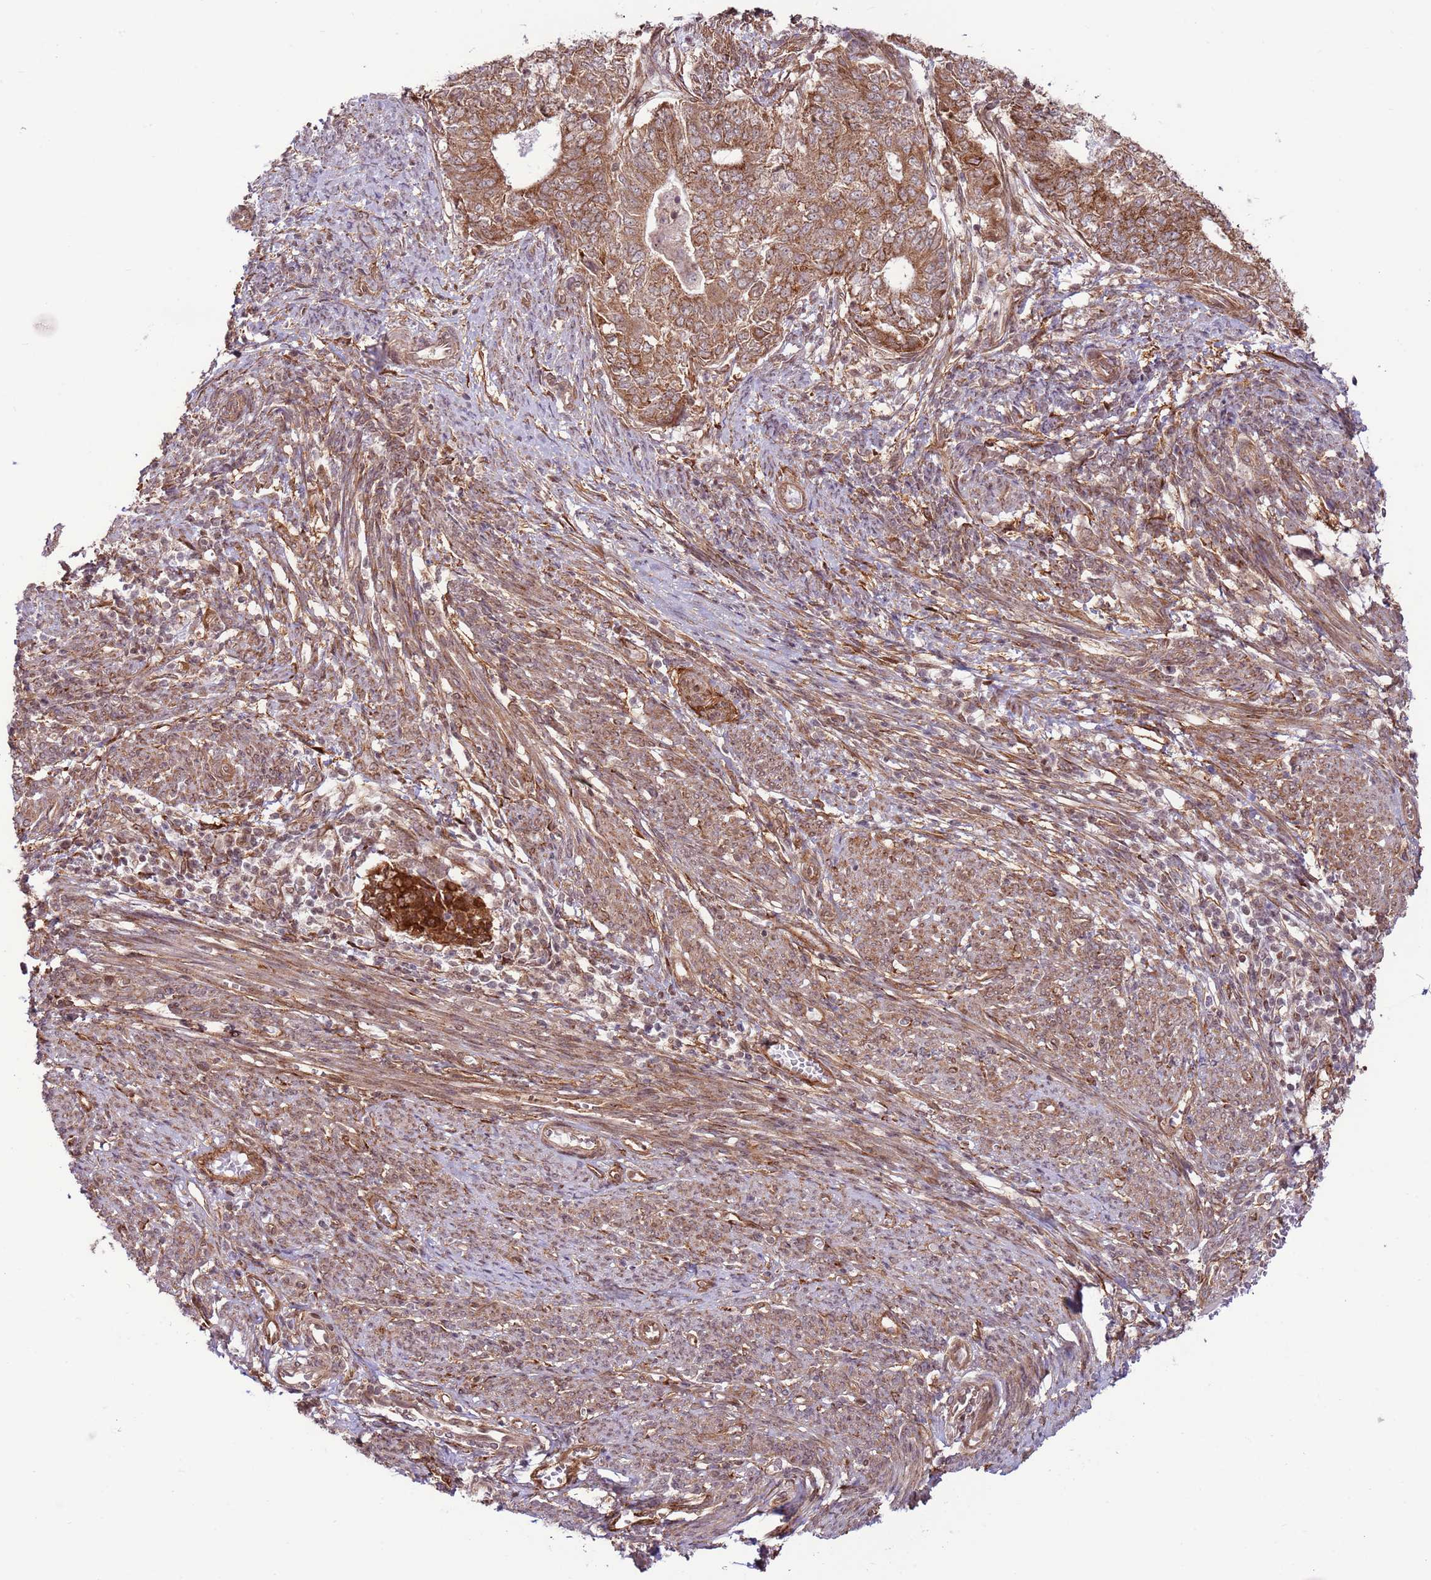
{"staining": {"intensity": "strong", "quantity": ">75%", "location": "cytoplasmic/membranous"}, "tissue": "endometrial cancer", "cell_type": "Tumor cells", "image_type": "cancer", "snomed": [{"axis": "morphology", "description": "Adenocarcinoma, NOS"}, {"axis": "topography", "description": "Endometrium"}], "caption": "A high-resolution photomicrograph shows immunohistochemistry (IHC) staining of endometrial cancer, which exhibits strong cytoplasmic/membranous staining in approximately >75% of tumor cells.", "gene": "DCAF4", "patient": {"sex": "female", "age": 62}}